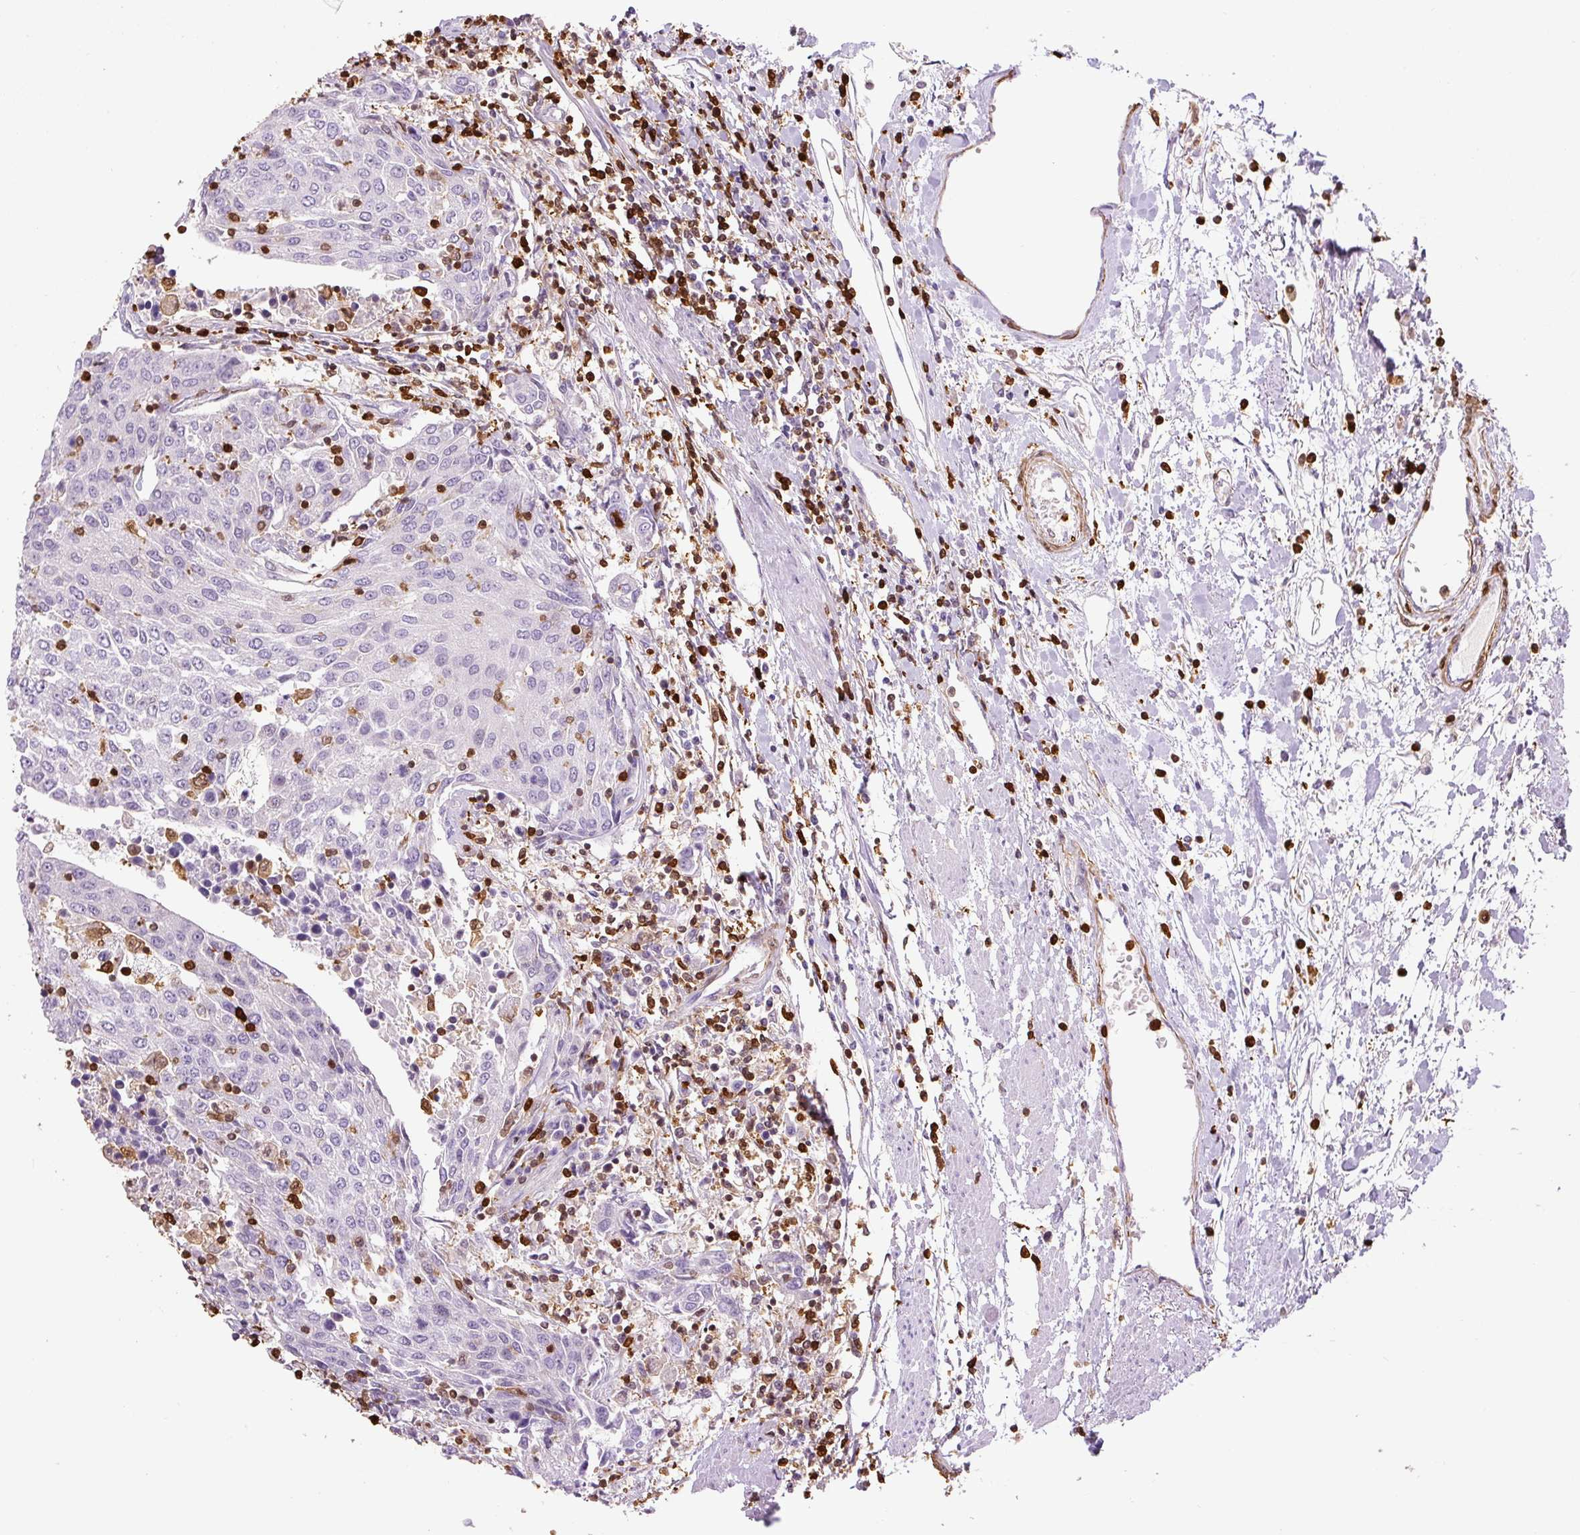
{"staining": {"intensity": "negative", "quantity": "none", "location": "none"}, "tissue": "urothelial cancer", "cell_type": "Tumor cells", "image_type": "cancer", "snomed": [{"axis": "morphology", "description": "Urothelial carcinoma, High grade"}, {"axis": "topography", "description": "Urinary bladder"}], "caption": "High power microscopy histopathology image of an IHC image of urothelial cancer, revealing no significant positivity in tumor cells. (DAB immunohistochemistry (IHC) with hematoxylin counter stain).", "gene": "S100A4", "patient": {"sex": "female", "age": 85}}